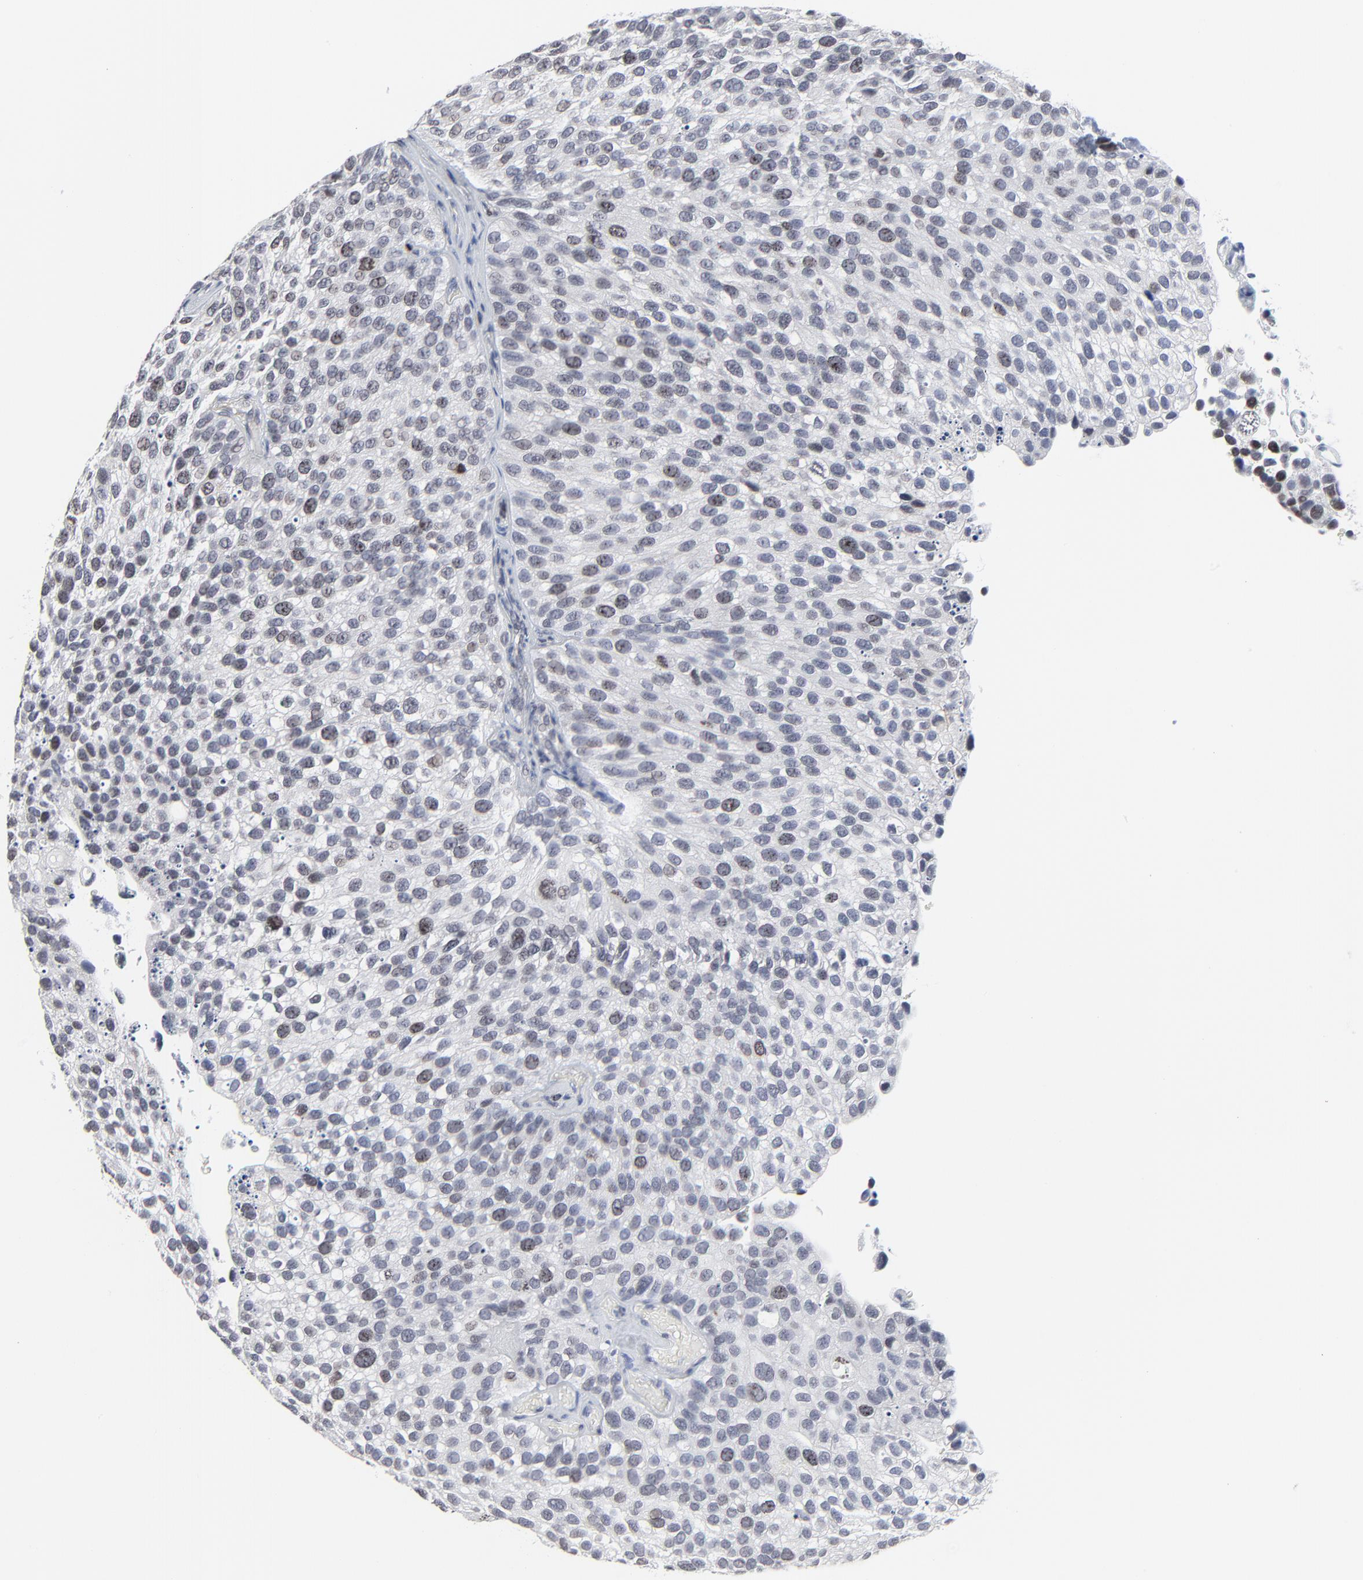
{"staining": {"intensity": "weak", "quantity": "<25%", "location": "nuclear"}, "tissue": "urothelial cancer", "cell_type": "Tumor cells", "image_type": "cancer", "snomed": [{"axis": "morphology", "description": "Urothelial carcinoma, High grade"}, {"axis": "topography", "description": "Urinary bladder"}], "caption": "Tumor cells are negative for protein expression in human urothelial cancer.", "gene": "ZNF589", "patient": {"sex": "male", "age": 72}}